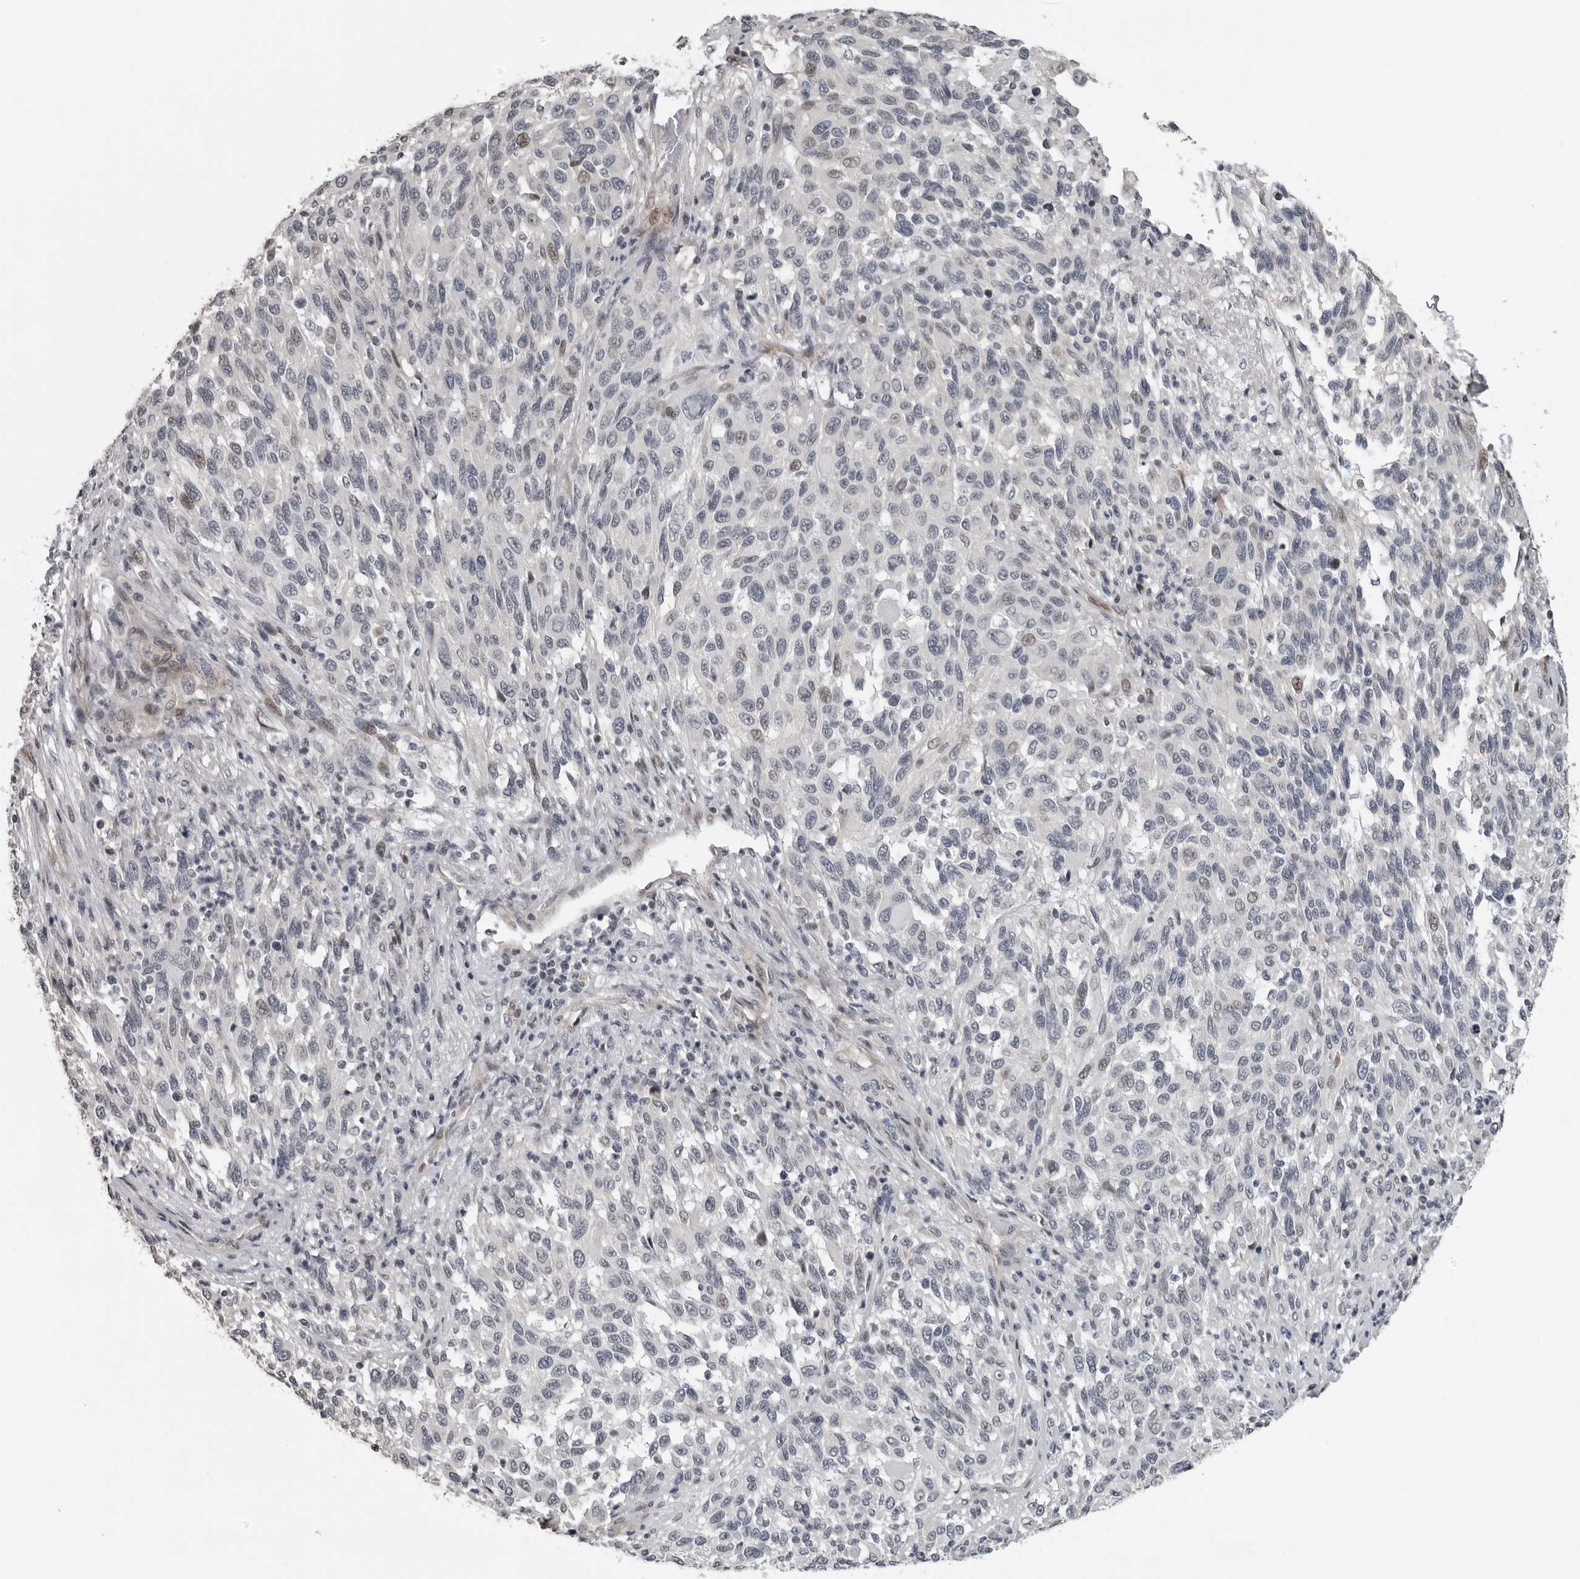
{"staining": {"intensity": "negative", "quantity": "none", "location": "none"}, "tissue": "melanoma", "cell_type": "Tumor cells", "image_type": "cancer", "snomed": [{"axis": "morphology", "description": "Malignant melanoma, Metastatic site"}, {"axis": "topography", "description": "Lymph node"}], "caption": "This is a photomicrograph of immunohistochemistry (IHC) staining of melanoma, which shows no positivity in tumor cells.", "gene": "PRRX2", "patient": {"sex": "male", "age": 61}}